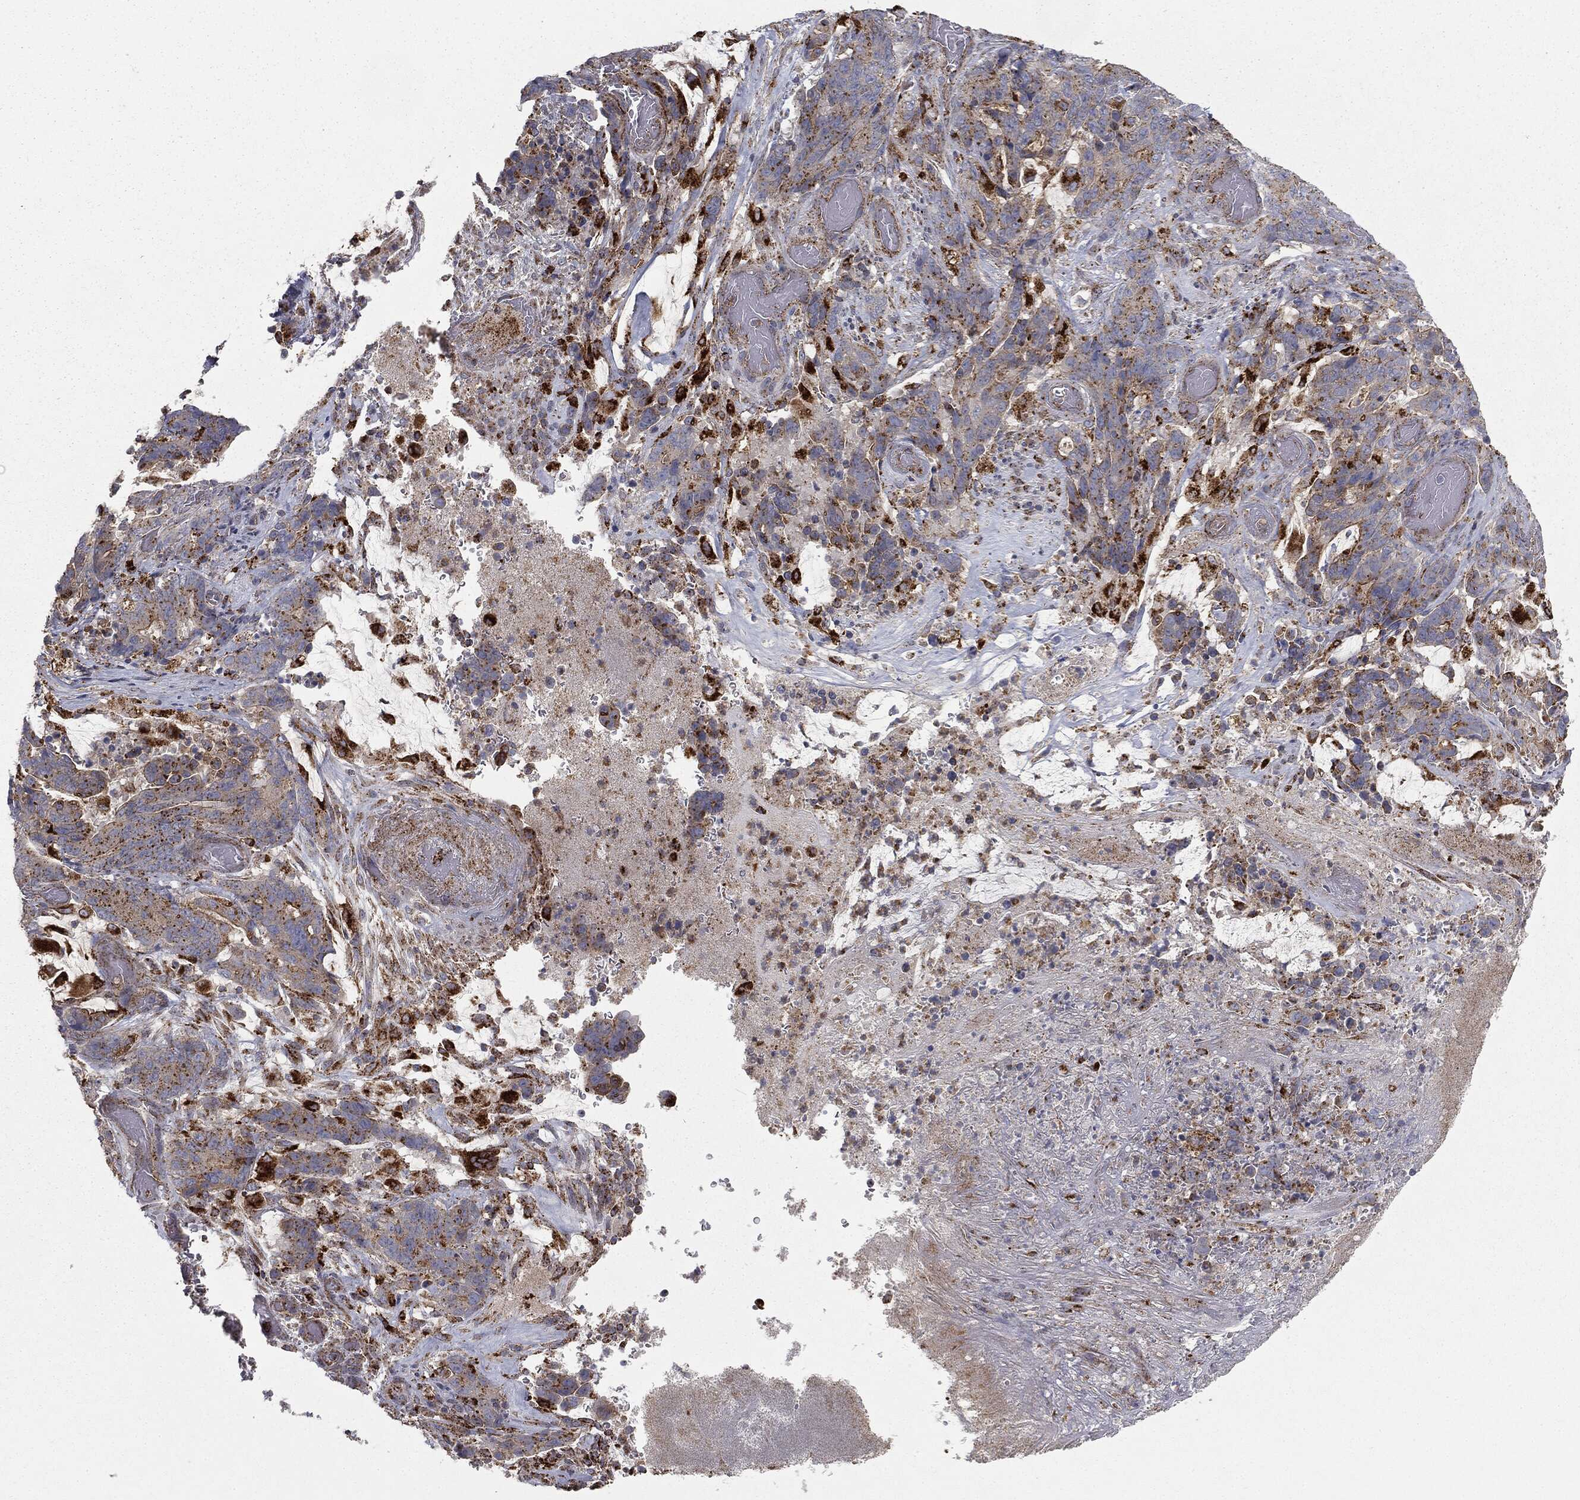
{"staining": {"intensity": "moderate", "quantity": "25%-75%", "location": "cytoplasmic/membranous"}, "tissue": "stomach cancer", "cell_type": "Tumor cells", "image_type": "cancer", "snomed": [{"axis": "morphology", "description": "Normal tissue, NOS"}, {"axis": "morphology", "description": "Adenocarcinoma, NOS"}, {"axis": "topography", "description": "Stomach"}], "caption": "A photomicrograph of human adenocarcinoma (stomach) stained for a protein reveals moderate cytoplasmic/membranous brown staining in tumor cells.", "gene": "CTSA", "patient": {"sex": "female", "age": 64}}